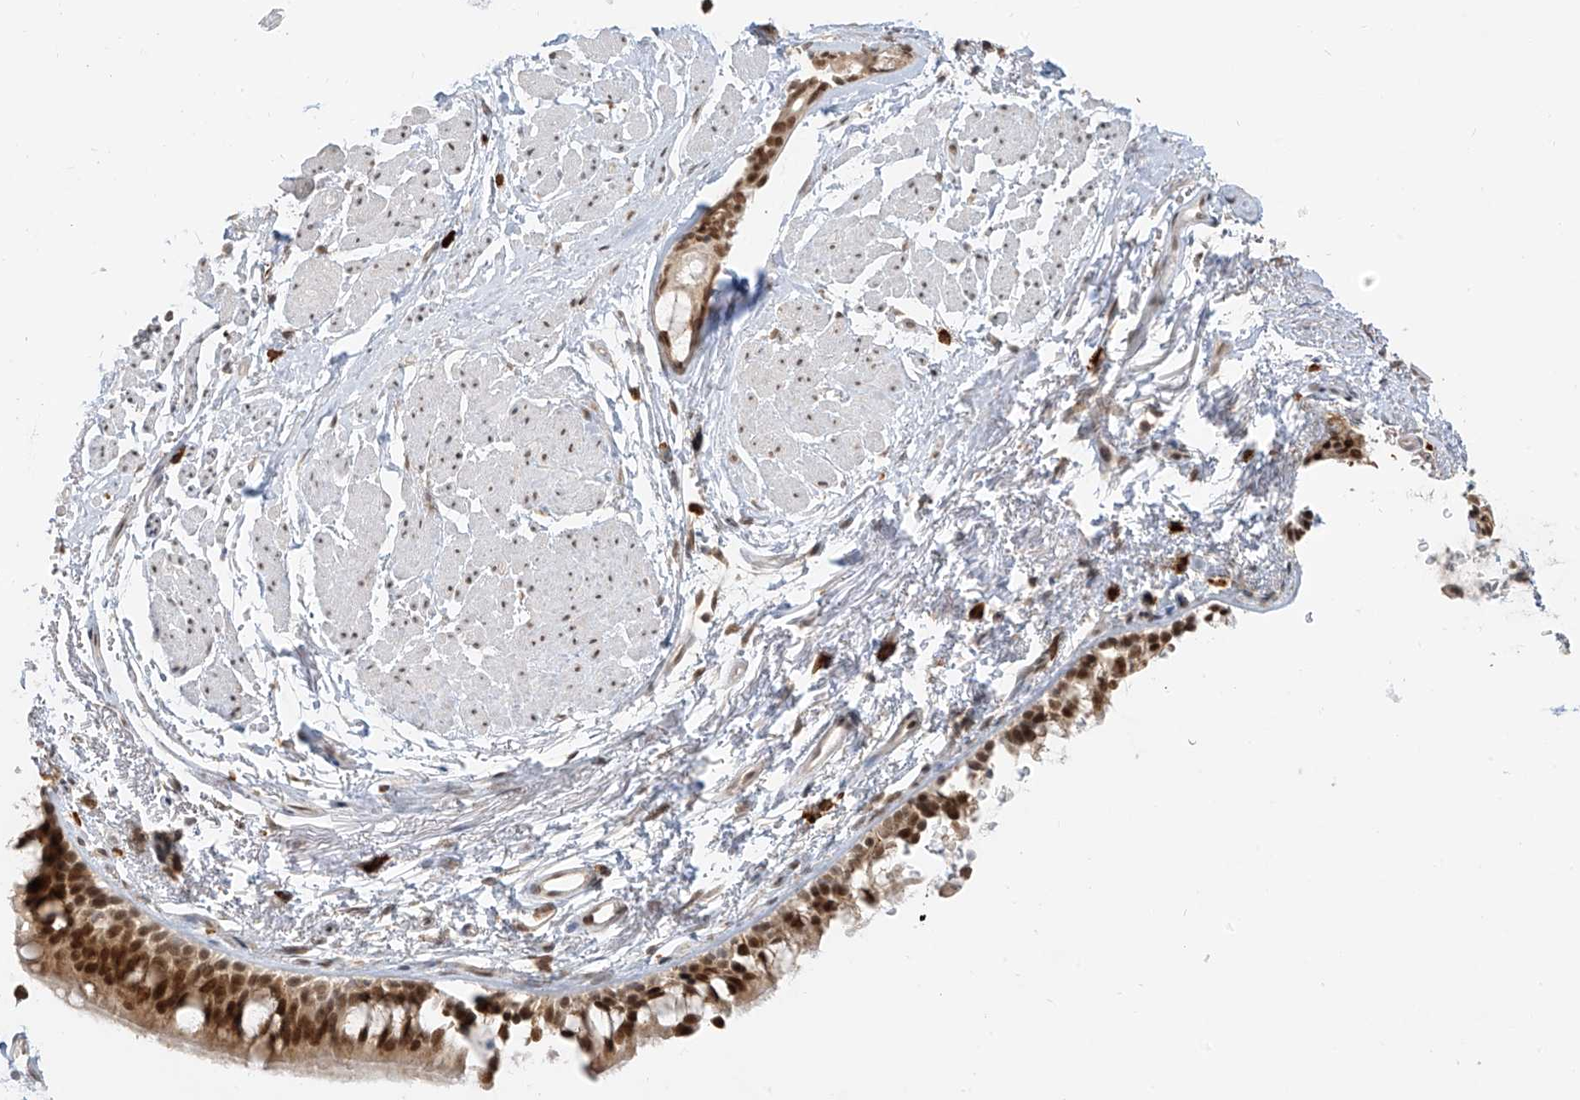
{"staining": {"intensity": "strong", "quantity": ">75%", "location": "nuclear"}, "tissue": "bronchus", "cell_type": "Respiratory epithelial cells", "image_type": "normal", "snomed": [{"axis": "morphology", "description": "Normal tissue, NOS"}, {"axis": "topography", "description": "Cartilage tissue"}, {"axis": "topography", "description": "Bronchus"}], "caption": "An IHC image of unremarkable tissue is shown. Protein staining in brown shows strong nuclear positivity in bronchus within respiratory epithelial cells.", "gene": "ZMYM2", "patient": {"sex": "female", "age": 73}}